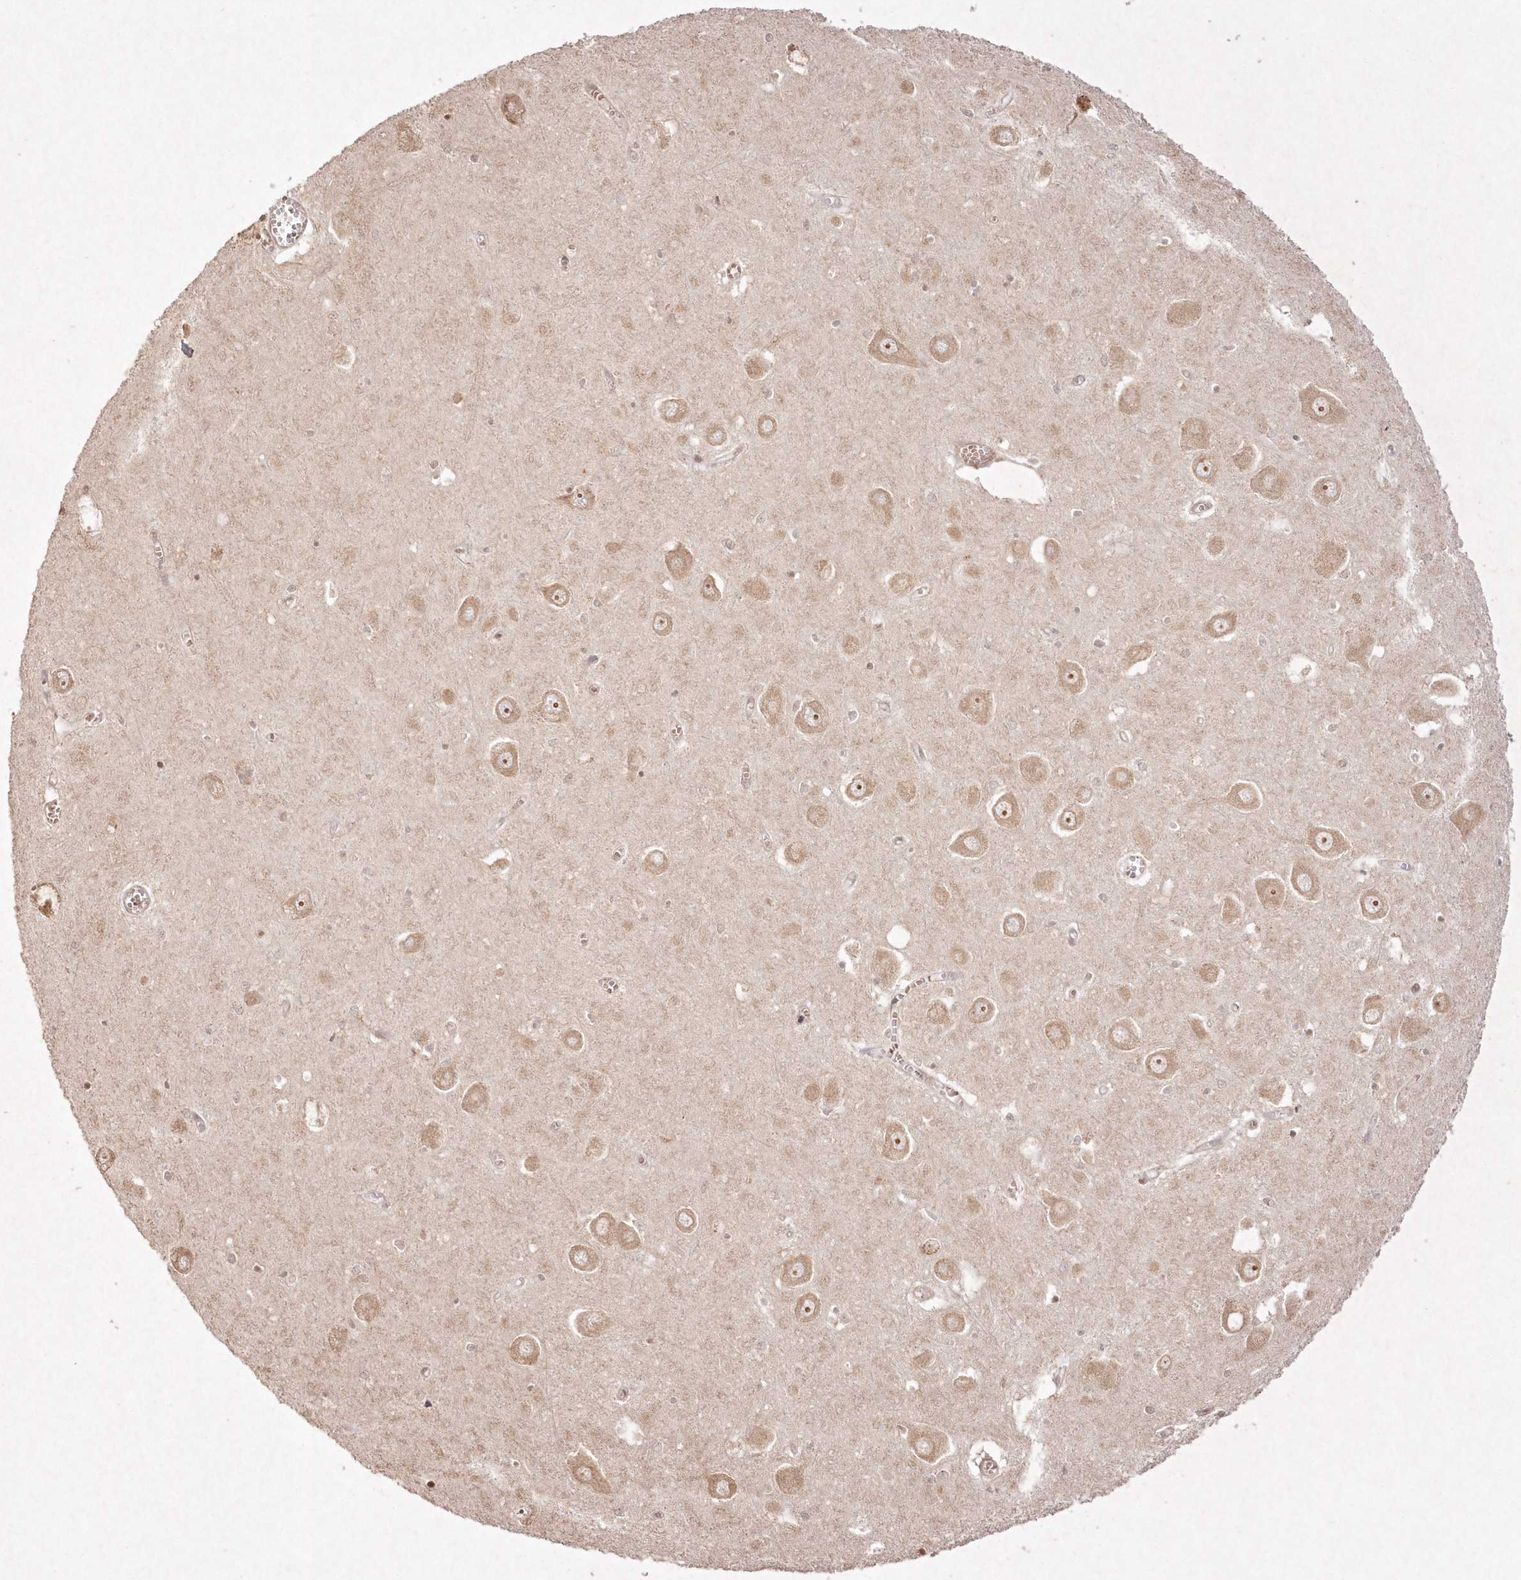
{"staining": {"intensity": "moderate", "quantity": "<25%", "location": "cytoplasmic/membranous"}, "tissue": "hippocampus", "cell_type": "Glial cells", "image_type": "normal", "snomed": [{"axis": "morphology", "description": "Normal tissue, NOS"}, {"axis": "topography", "description": "Hippocampus"}], "caption": "Protein staining displays moderate cytoplasmic/membranous positivity in about <25% of glial cells in normal hippocampus. (DAB (3,3'-diaminobenzidine) = brown stain, brightfield microscopy at high magnification).", "gene": "LRPPRC", "patient": {"sex": "male", "age": 70}}